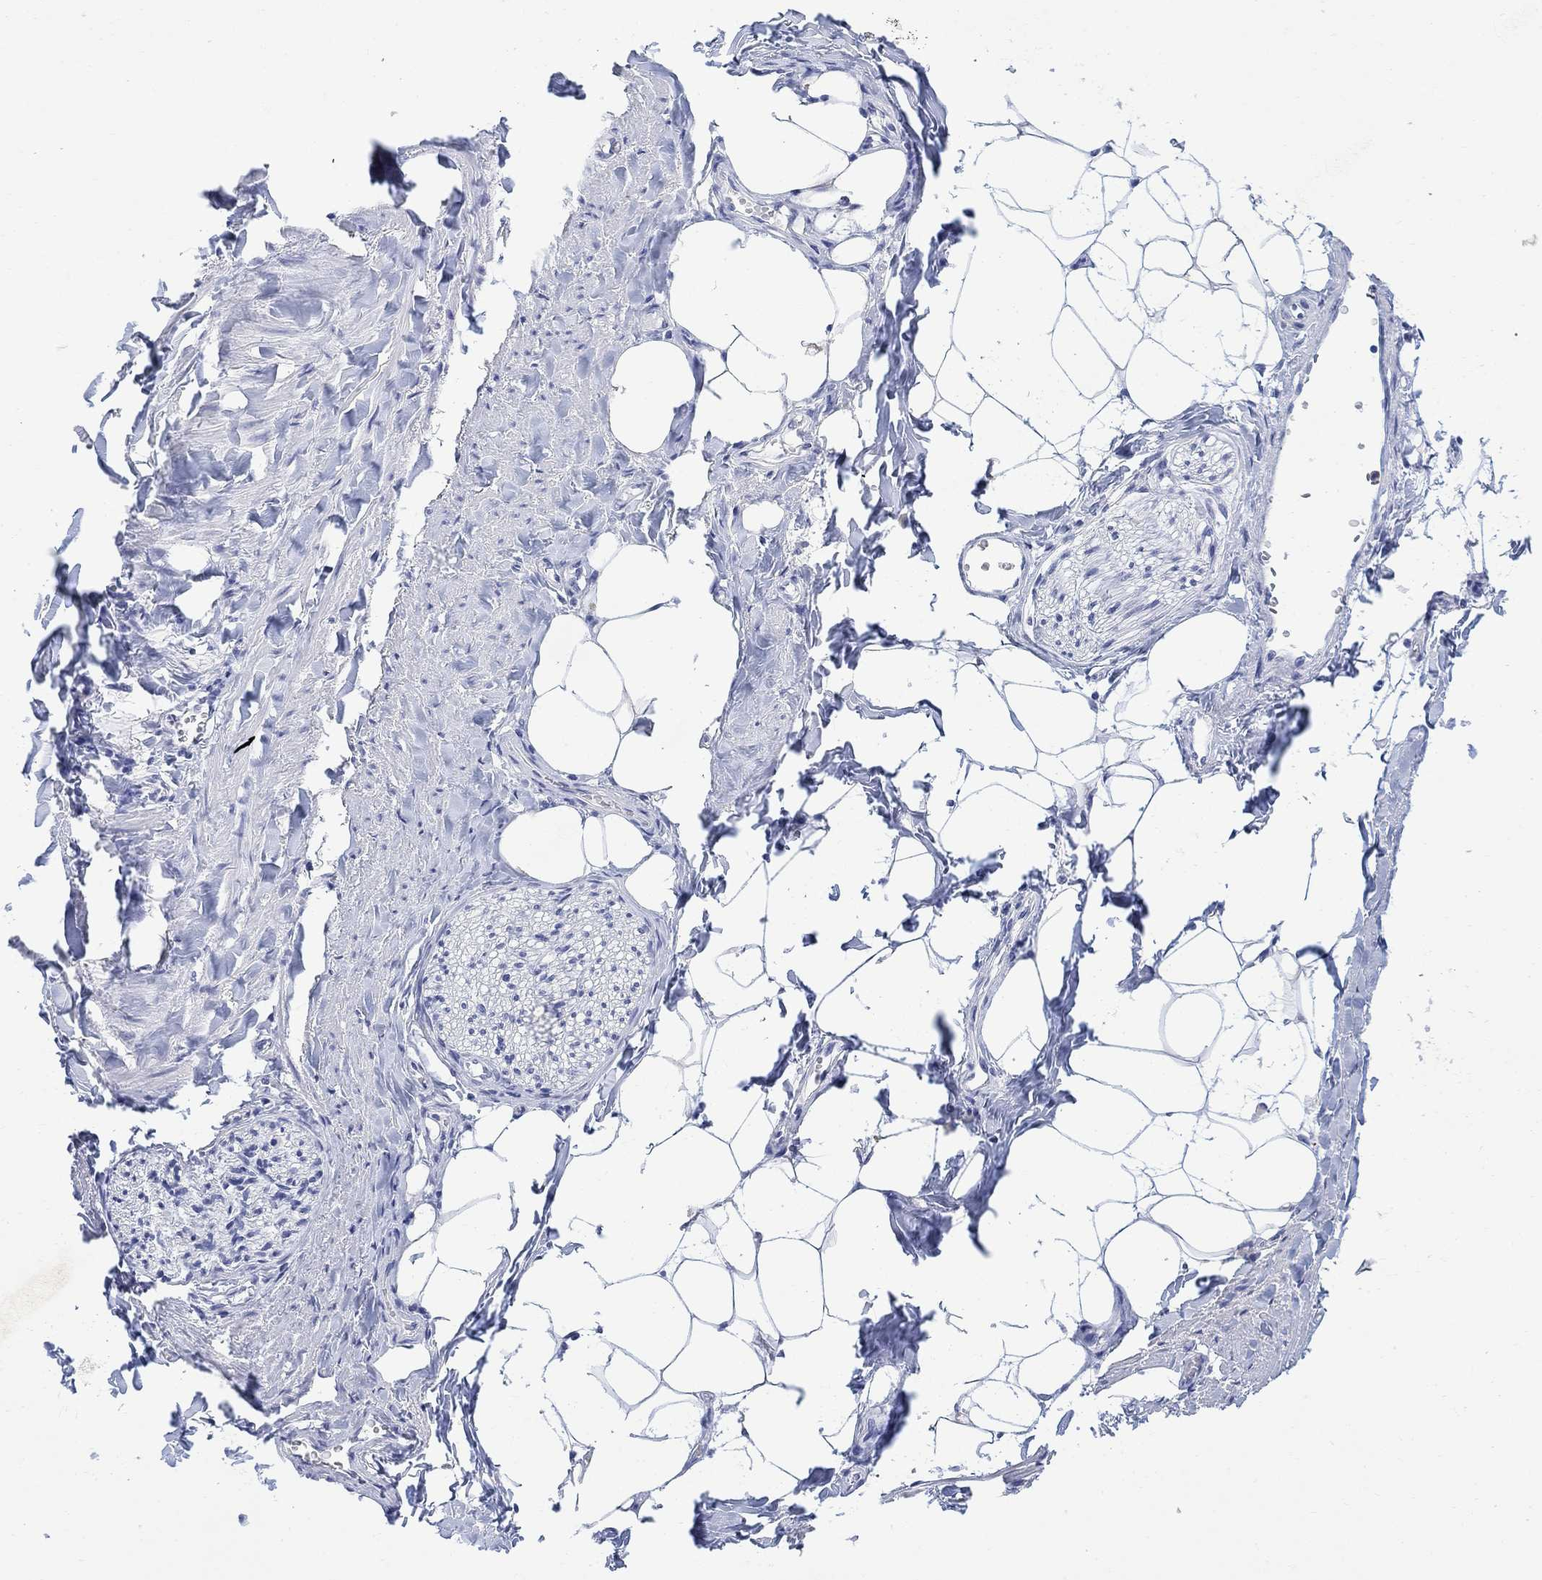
{"staining": {"intensity": "negative", "quantity": "none", "location": "none"}, "tissue": "adipose tissue", "cell_type": "Adipocytes", "image_type": "normal", "snomed": [{"axis": "morphology", "description": "Normal tissue, NOS"}, {"axis": "morphology", "description": "Carcinoid, malignant, NOS"}, {"axis": "topography", "description": "Small intestine"}, {"axis": "topography", "description": "Peripheral nerve tissue"}], "caption": "Adipose tissue stained for a protein using immunohistochemistry reveals no expression adipocytes.", "gene": "FBP2", "patient": {"sex": "male", "age": 52}}